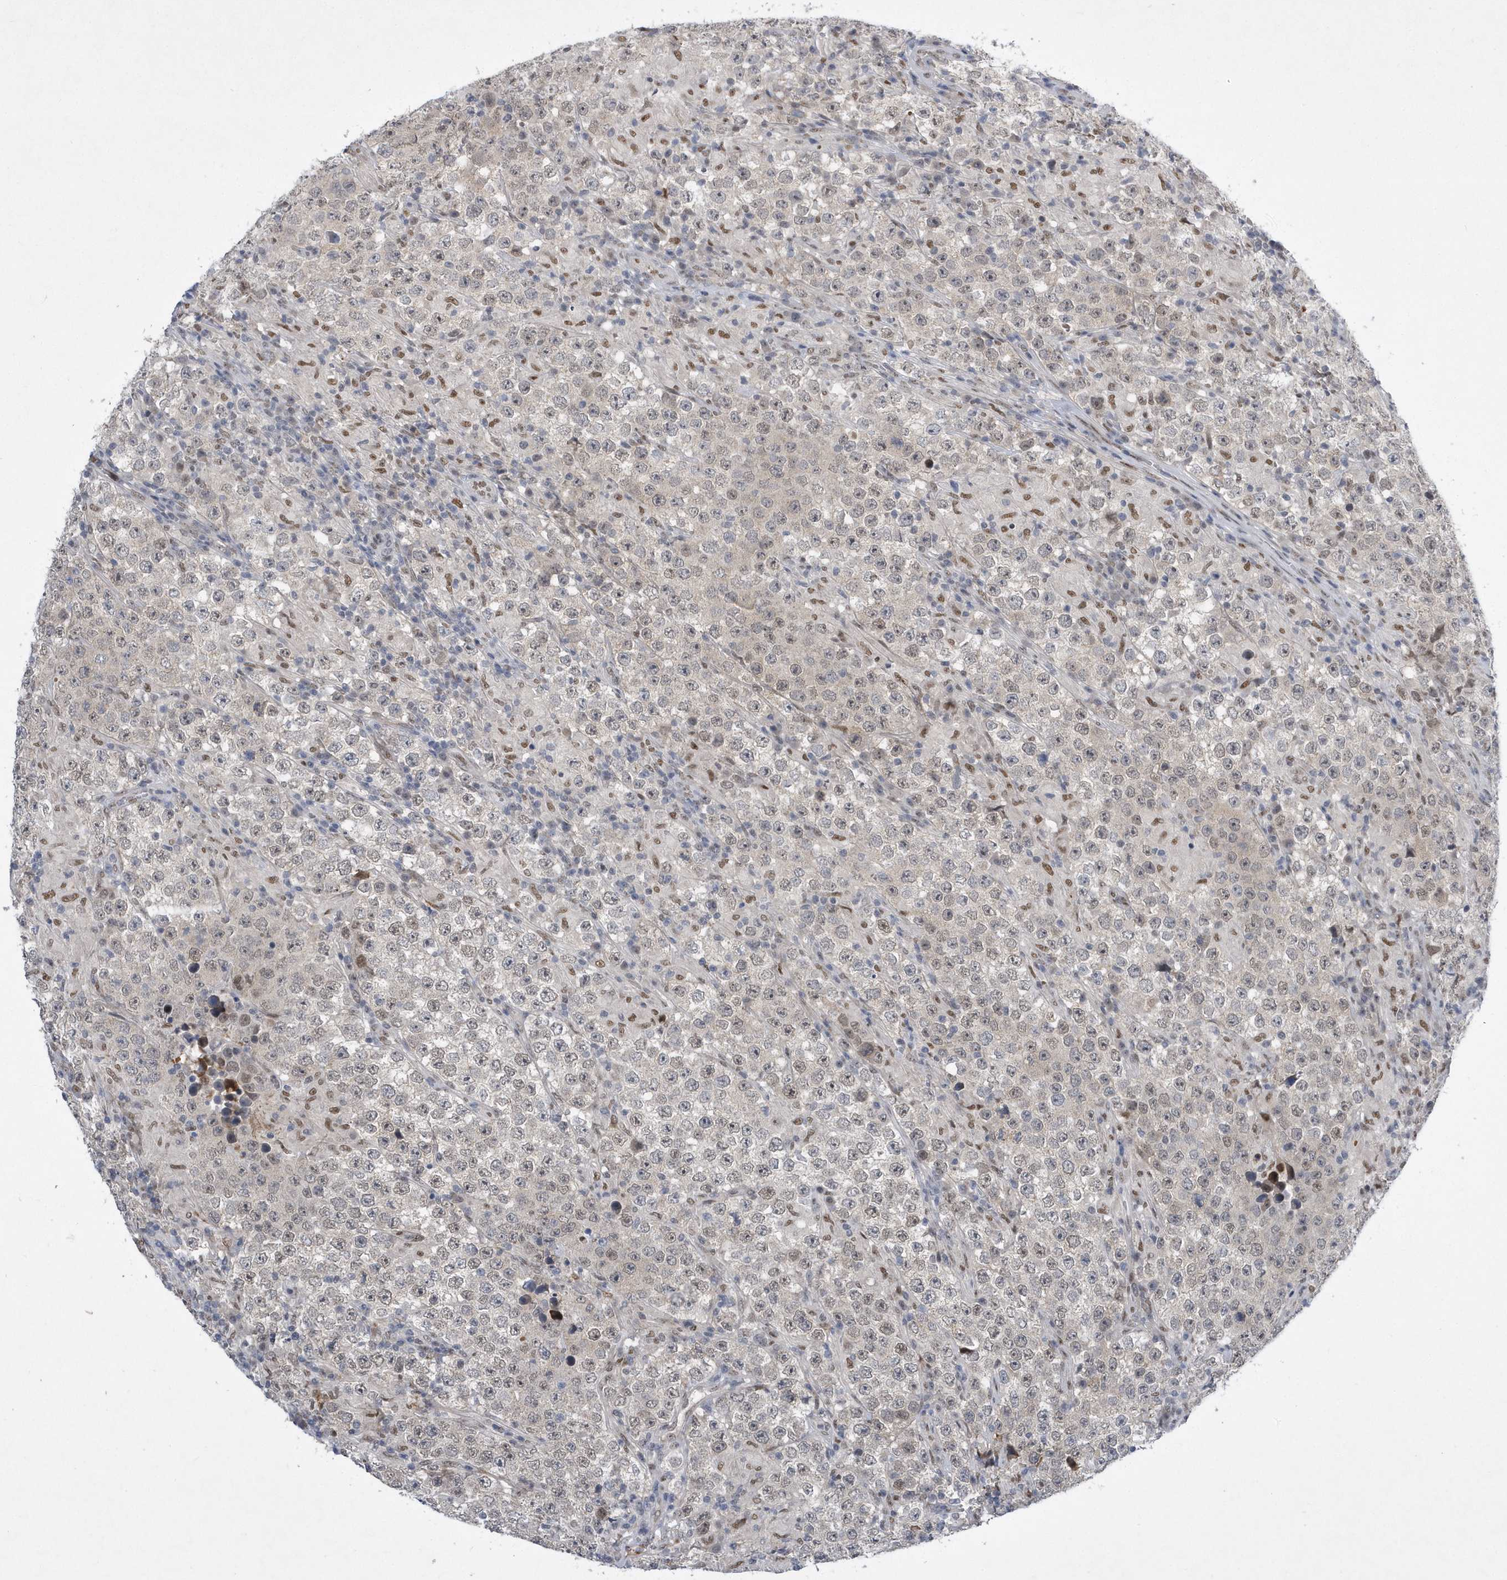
{"staining": {"intensity": "negative", "quantity": "none", "location": "none"}, "tissue": "testis cancer", "cell_type": "Tumor cells", "image_type": "cancer", "snomed": [{"axis": "morphology", "description": "Normal tissue, NOS"}, {"axis": "morphology", "description": "Urothelial carcinoma, High grade"}, {"axis": "morphology", "description": "Seminoma, NOS"}, {"axis": "morphology", "description": "Carcinoma, Embryonal, NOS"}, {"axis": "topography", "description": "Urinary bladder"}, {"axis": "topography", "description": "Testis"}], "caption": "Testis cancer (embryonal carcinoma) was stained to show a protein in brown. There is no significant positivity in tumor cells.", "gene": "FAM217A", "patient": {"sex": "male", "age": 41}}